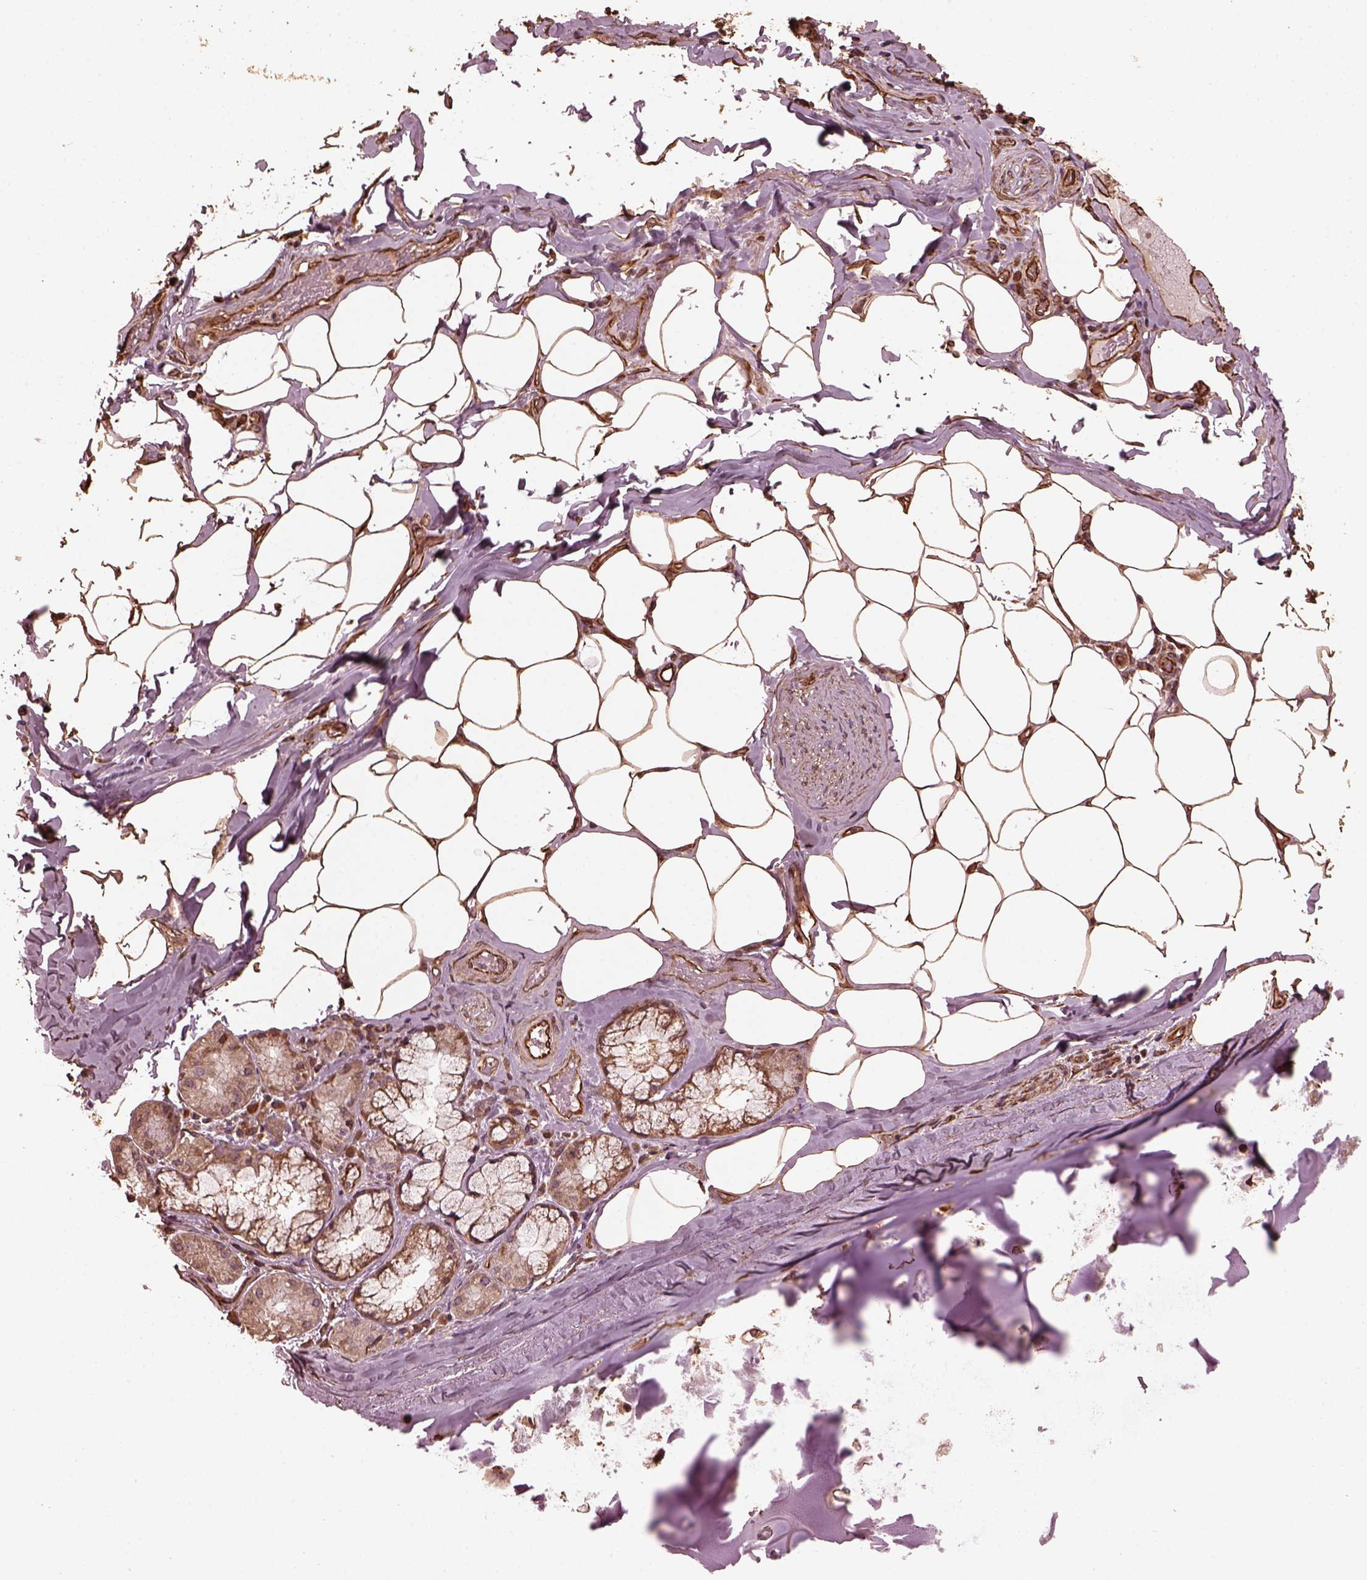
{"staining": {"intensity": "moderate", "quantity": ">75%", "location": "cytoplasmic/membranous,nuclear"}, "tissue": "adipose tissue", "cell_type": "Adipocytes", "image_type": "normal", "snomed": [{"axis": "morphology", "description": "Normal tissue, NOS"}, {"axis": "topography", "description": "Bronchus"}, {"axis": "topography", "description": "Lung"}], "caption": "This micrograph displays benign adipose tissue stained with IHC to label a protein in brown. The cytoplasmic/membranous,nuclear of adipocytes show moderate positivity for the protein. Nuclei are counter-stained blue.", "gene": "GTPBP1", "patient": {"sex": "female", "age": 57}}